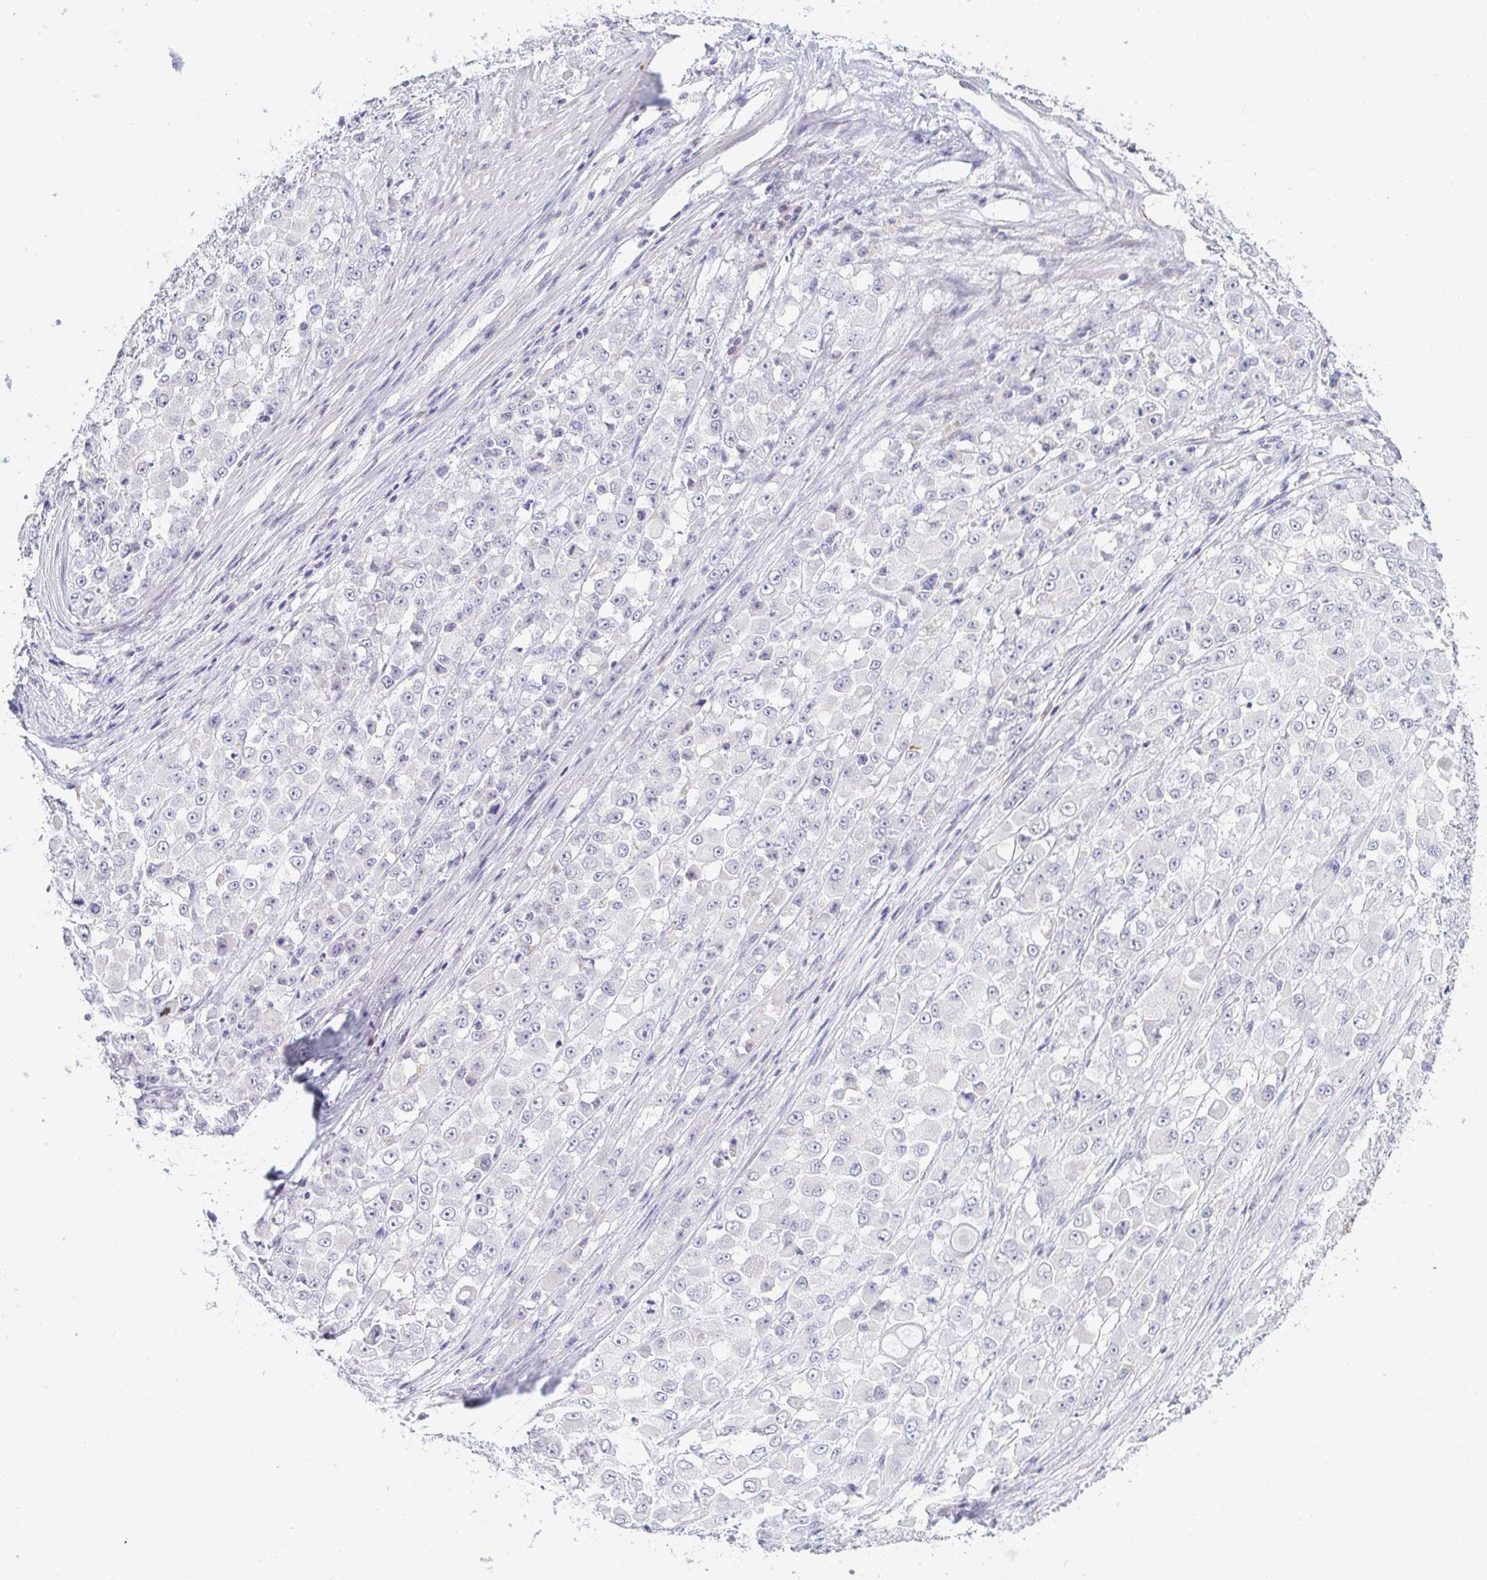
{"staining": {"intensity": "negative", "quantity": "none", "location": "none"}, "tissue": "stomach cancer", "cell_type": "Tumor cells", "image_type": "cancer", "snomed": [{"axis": "morphology", "description": "Adenocarcinoma, NOS"}, {"axis": "topography", "description": "Stomach"}], "caption": "Immunohistochemistry of adenocarcinoma (stomach) shows no staining in tumor cells.", "gene": "OR51D1", "patient": {"sex": "female", "age": 76}}